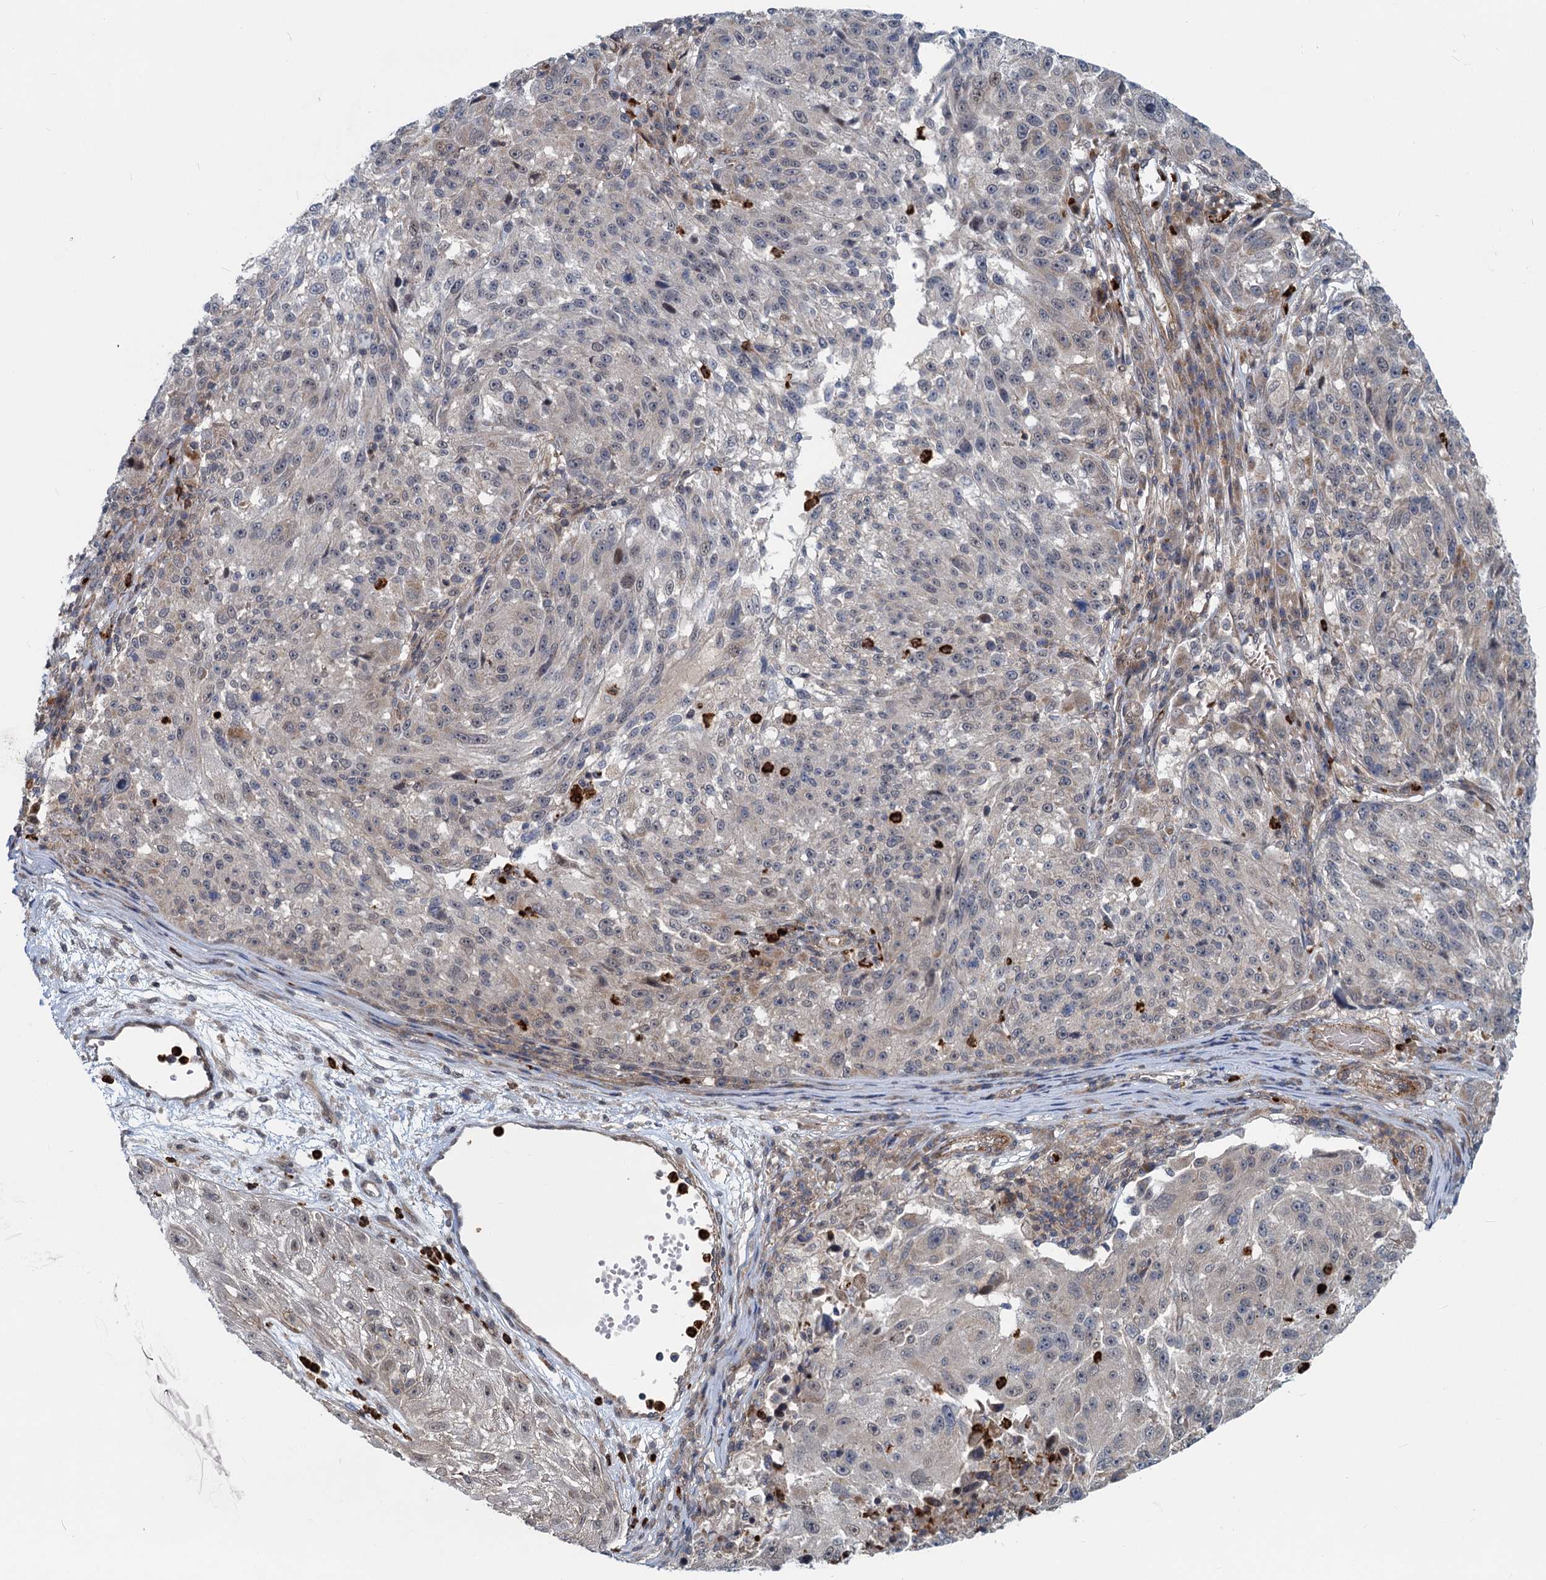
{"staining": {"intensity": "weak", "quantity": "<25%", "location": "cytoplasmic/membranous"}, "tissue": "melanoma", "cell_type": "Tumor cells", "image_type": "cancer", "snomed": [{"axis": "morphology", "description": "Malignant melanoma, NOS"}, {"axis": "topography", "description": "Skin"}], "caption": "Tumor cells show no significant protein positivity in malignant melanoma. The staining is performed using DAB (3,3'-diaminobenzidine) brown chromogen with nuclei counter-stained in using hematoxylin.", "gene": "ADCY2", "patient": {"sex": "male", "age": 53}}